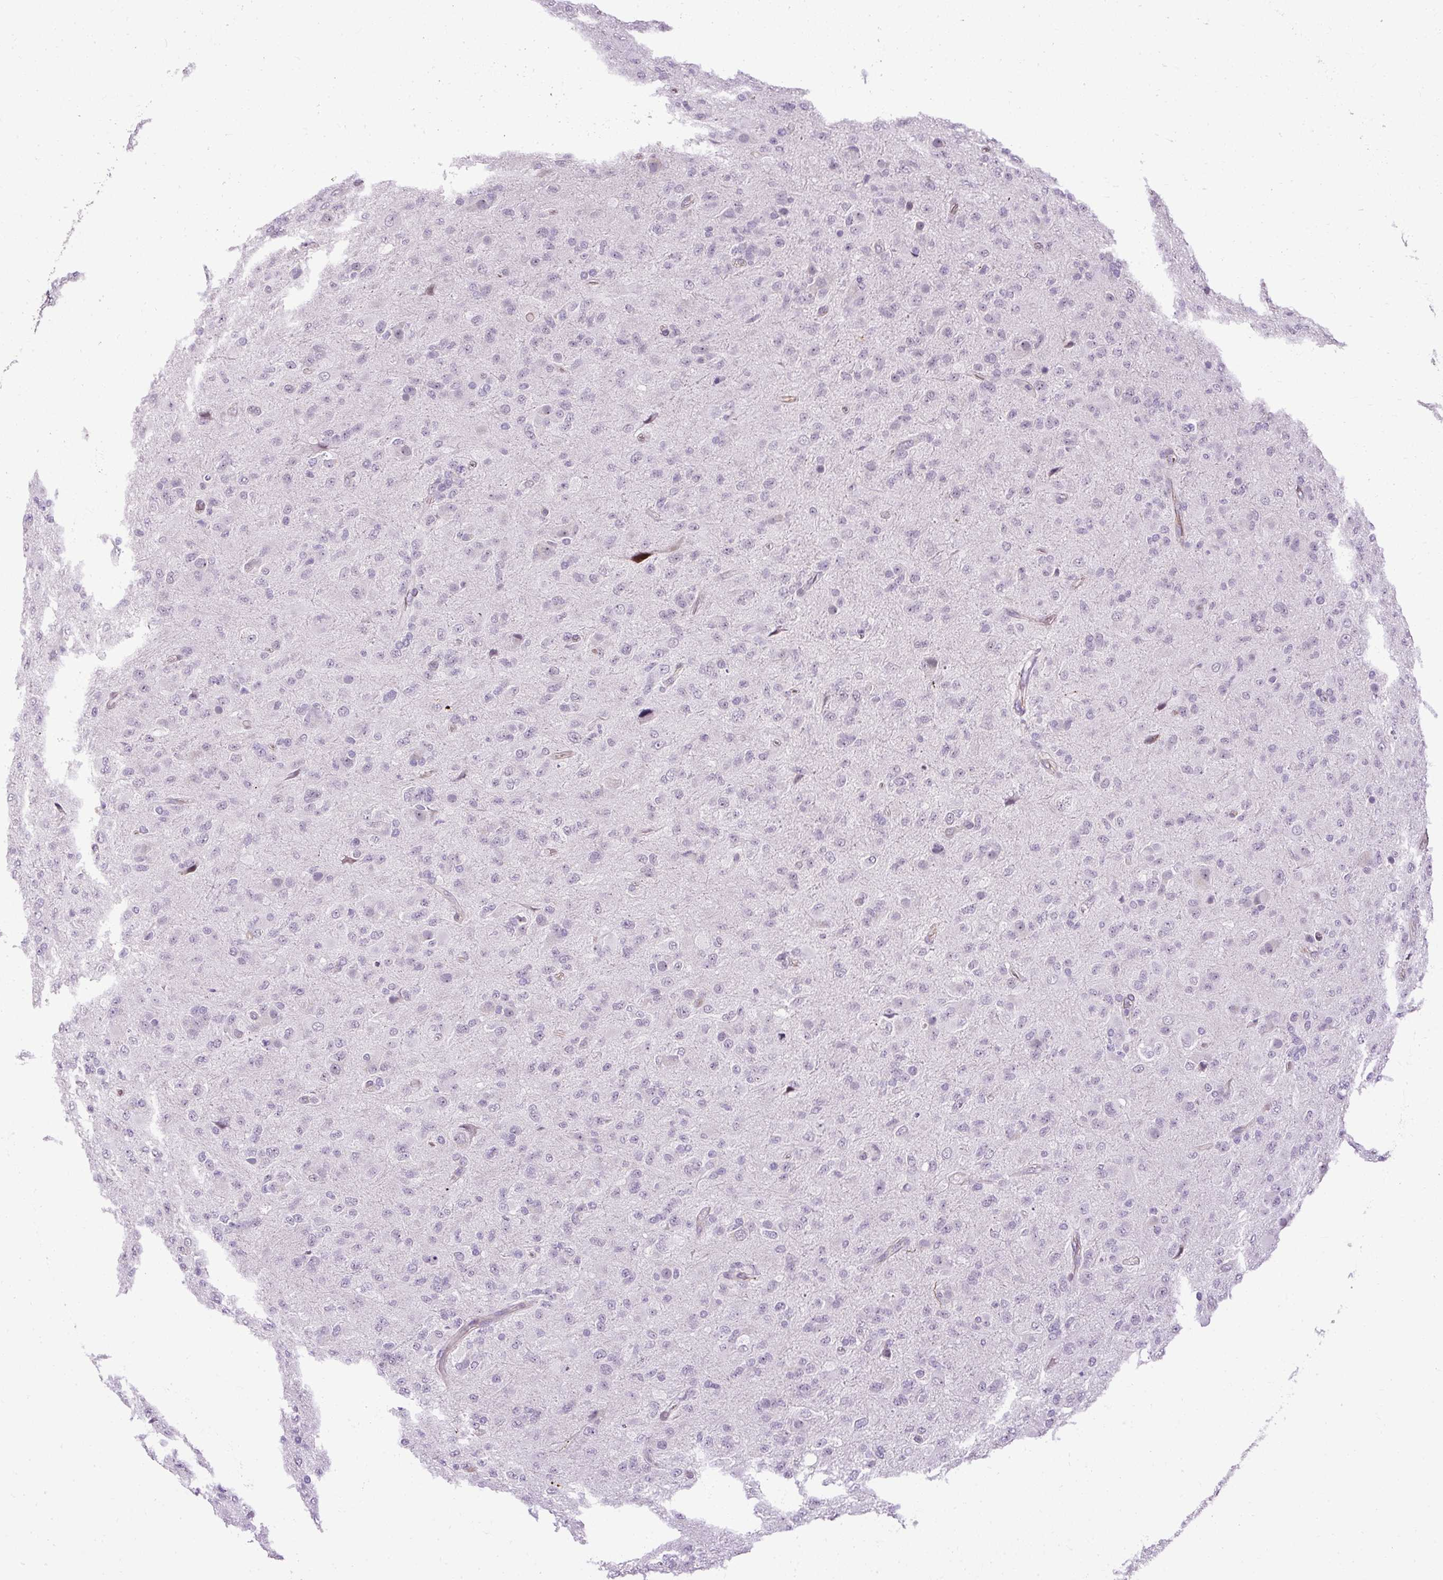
{"staining": {"intensity": "negative", "quantity": "none", "location": "none"}, "tissue": "glioma", "cell_type": "Tumor cells", "image_type": "cancer", "snomed": [{"axis": "morphology", "description": "Glioma, malignant, Low grade"}, {"axis": "topography", "description": "Brain"}], "caption": "High power microscopy image of an immunohistochemistry histopathology image of malignant low-grade glioma, revealing no significant positivity in tumor cells. (Stains: DAB (3,3'-diaminobenzidine) immunohistochemistry with hematoxylin counter stain, Microscopy: brightfield microscopy at high magnification).", "gene": "ARHGEF18", "patient": {"sex": "male", "age": 65}}